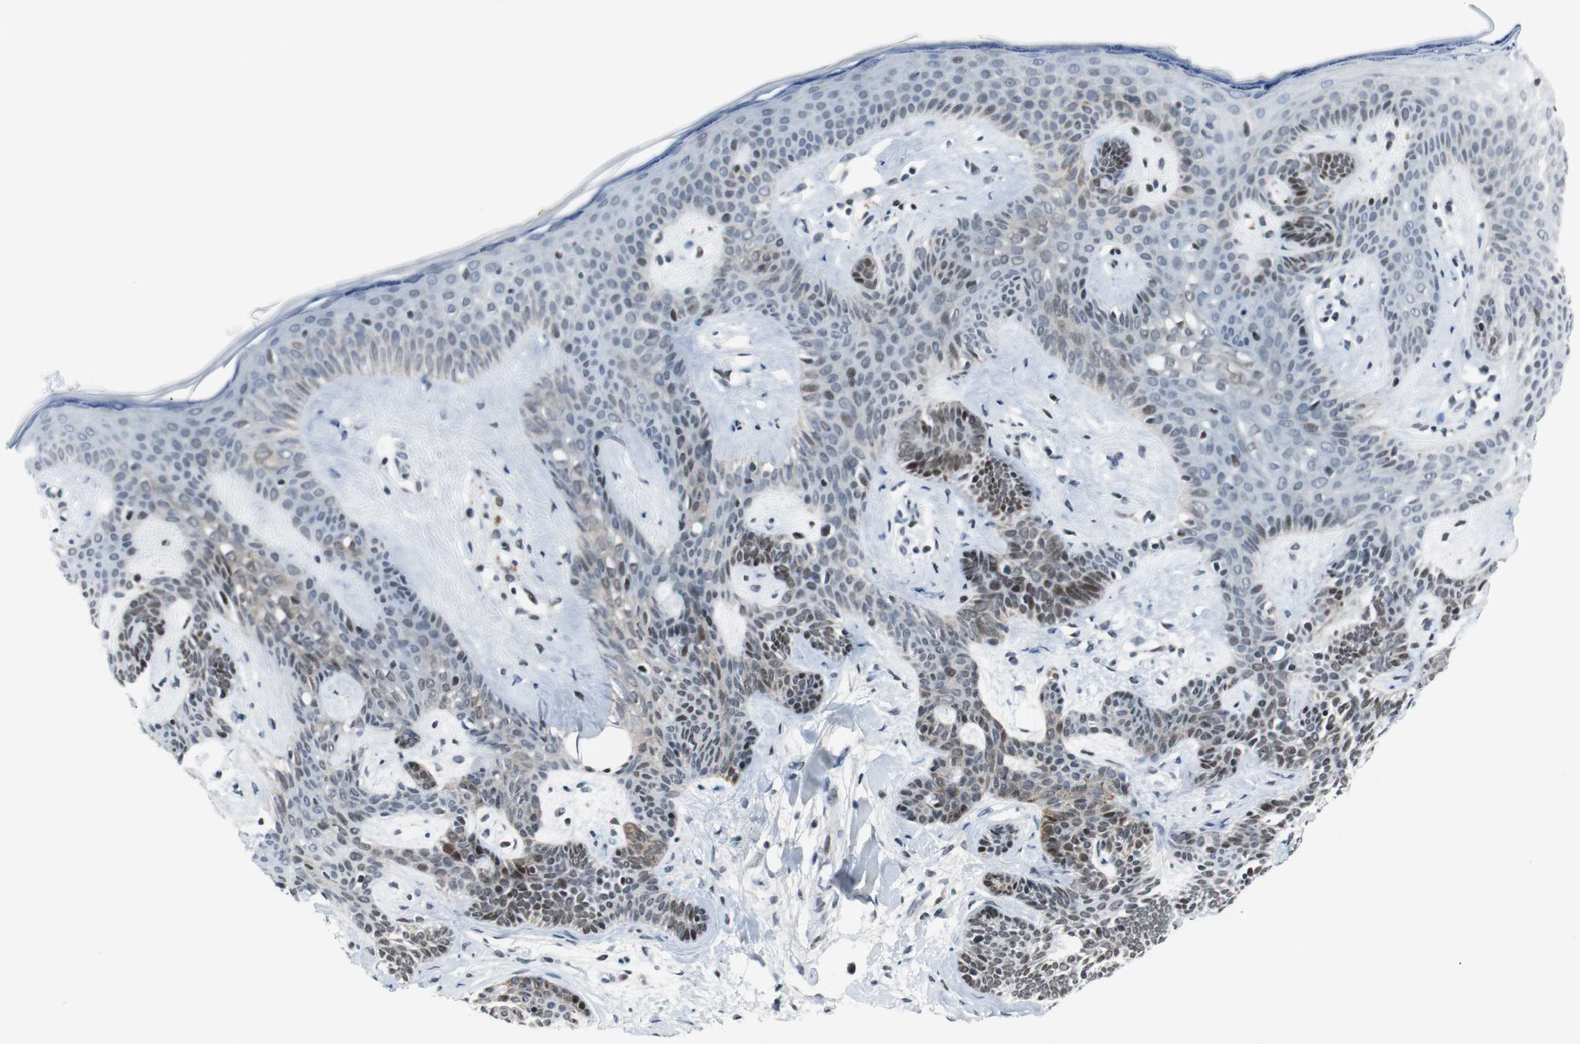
{"staining": {"intensity": "weak", "quantity": "25%-75%", "location": "nuclear"}, "tissue": "skin cancer", "cell_type": "Tumor cells", "image_type": "cancer", "snomed": [{"axis": "morphology", "description": "Developmental malformation"}, {"axis": "morphology", "description": "Basal cell carcinoma"}, {"axis": "topography", "description": "Skin"}], "caption": "This photomicrograph displays skin cancer stained with immunohistochemistry to label a protein in brown. The nuclear of tumor cells show weak positivity for the protein. Nuclei are counter-stained blue.", "gene": "MTA1", "patient": {"sex": "female", "age": 62}}